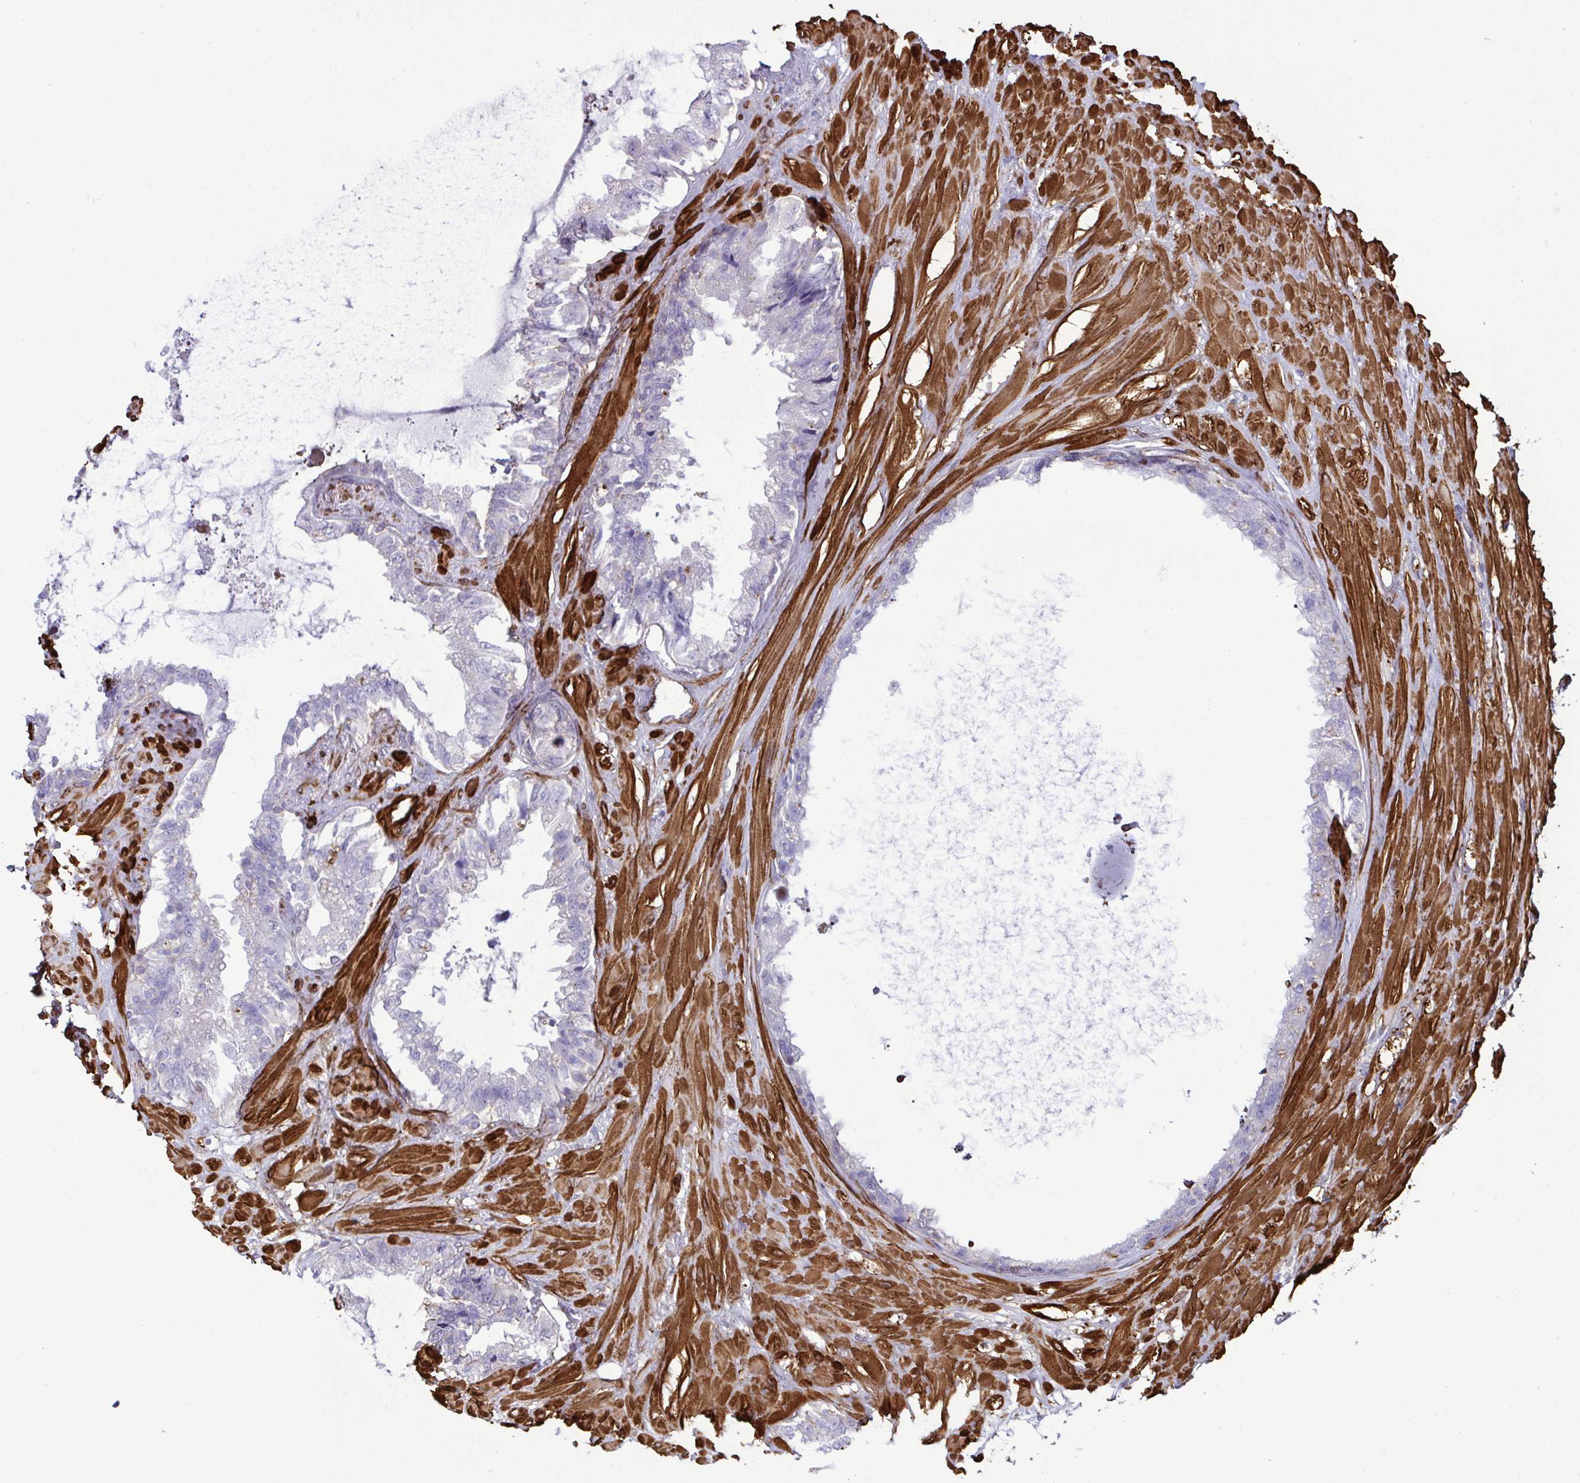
{"staining": {"intensity": "negative", "quantity": "none", "location": "none"}, "tissue": "seminal vesicle", "cell_type": "Glandular cells", "image_type": "normal", "snomed": [{"axis": "morphology", "description": "Normal tissue, NOS"}, {"axis": "topography", "description": "Seminal veicle"}, {"axis": "topography", "description": "Peripheral nerve tissue"}], "caption": "Human seminal vesicle stained for a protein using IHC reveals no expression in glandular cells.", "gene": "SYNPO2L", "patient": {"sex": "male", "age": 76}}